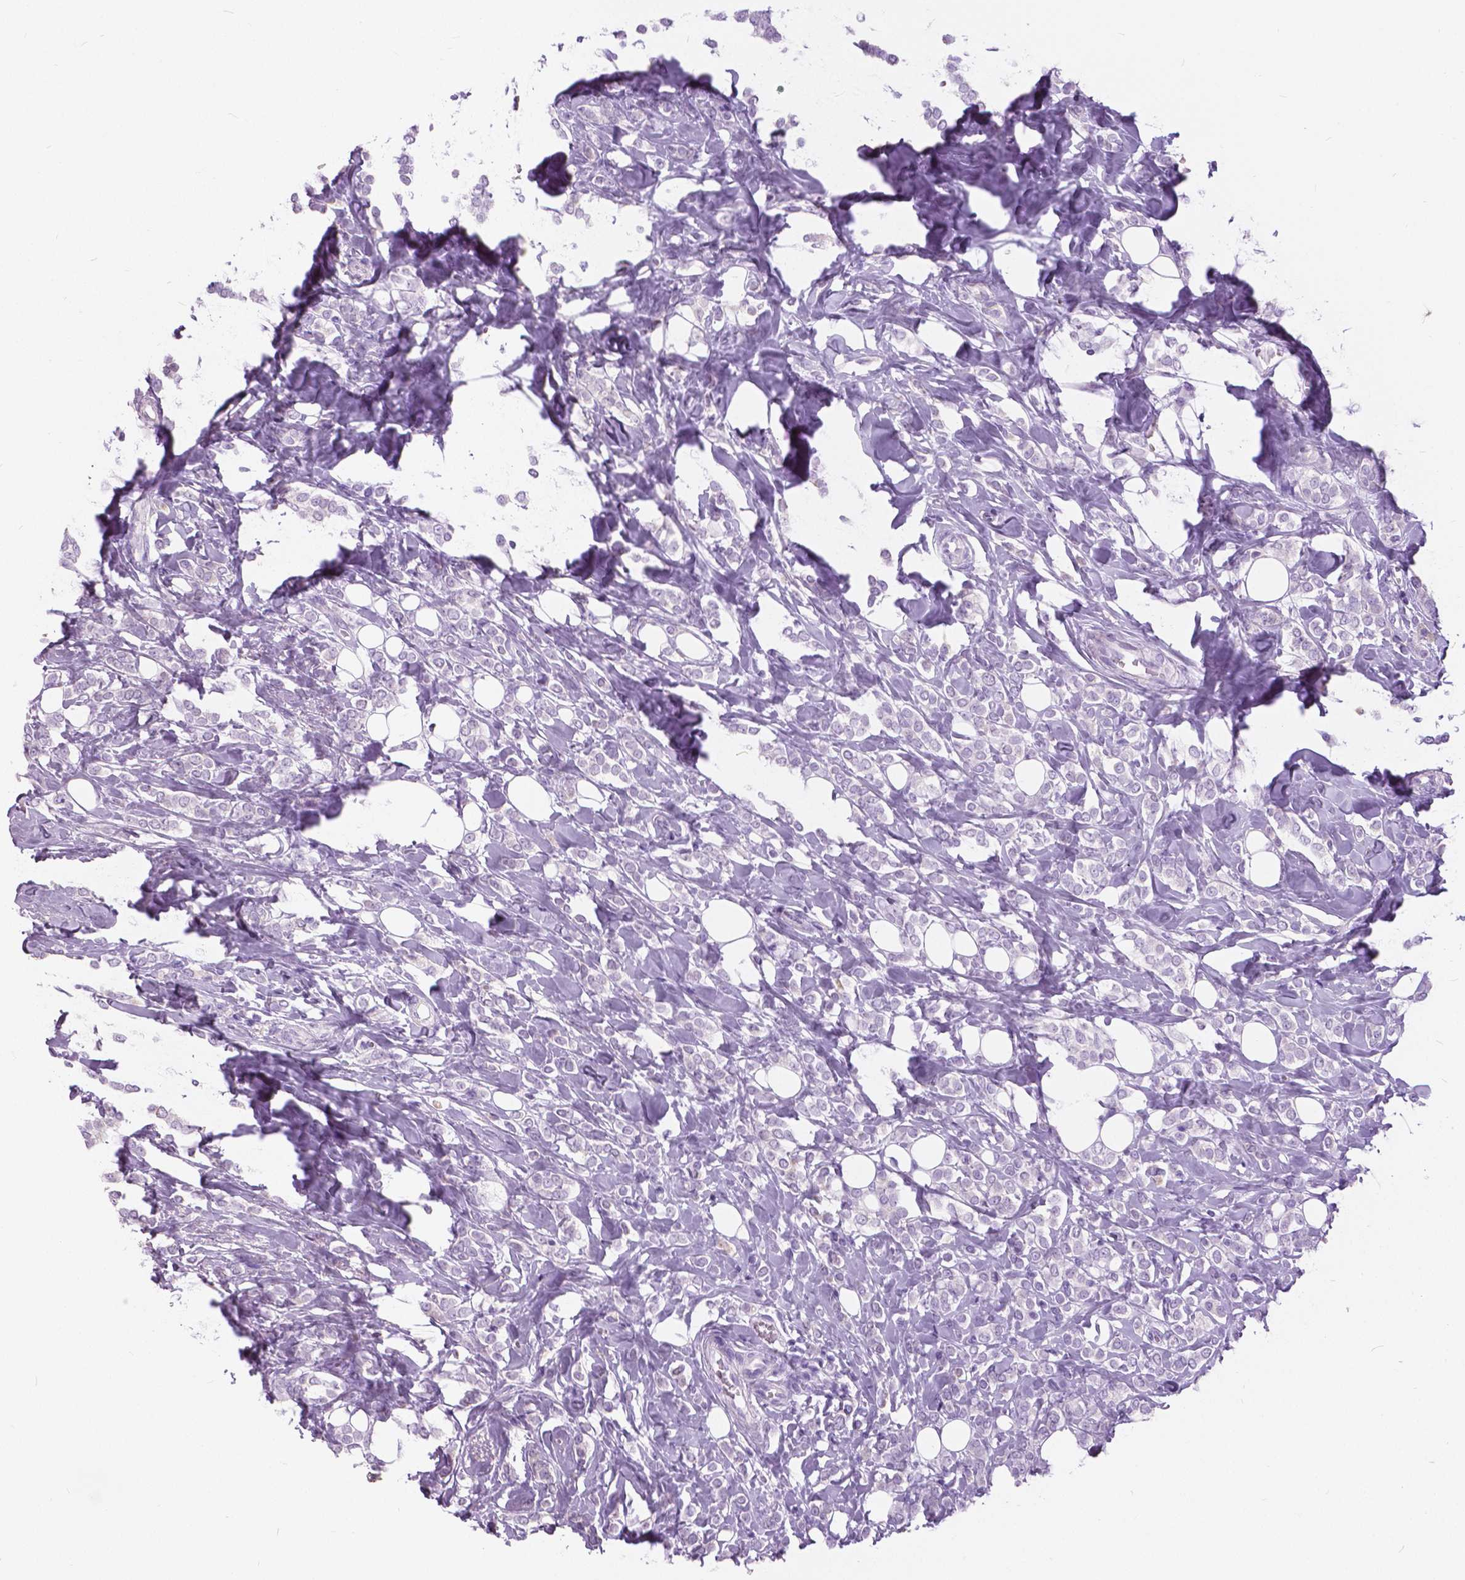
{"staining": {"intensity": "negative", "quantity": "none", "location": "none"}, "tissue": "breast cancer", "cell_type": "Tumor cells", "image_type": "cancer", "snomed": [{"axis": "morphology", "description": "Lobular carcinoma"}, {"axis": "topography", "description": "Breast"}], "caption": "High power microscopy photomicrograph of an immunohistochemistry (IHC) image of lobular carcinoma (breast), revealing no significant positivity in tumor cells.", "gene": "TP53TG5", "patient": {"sex": "female", "age": 49}}